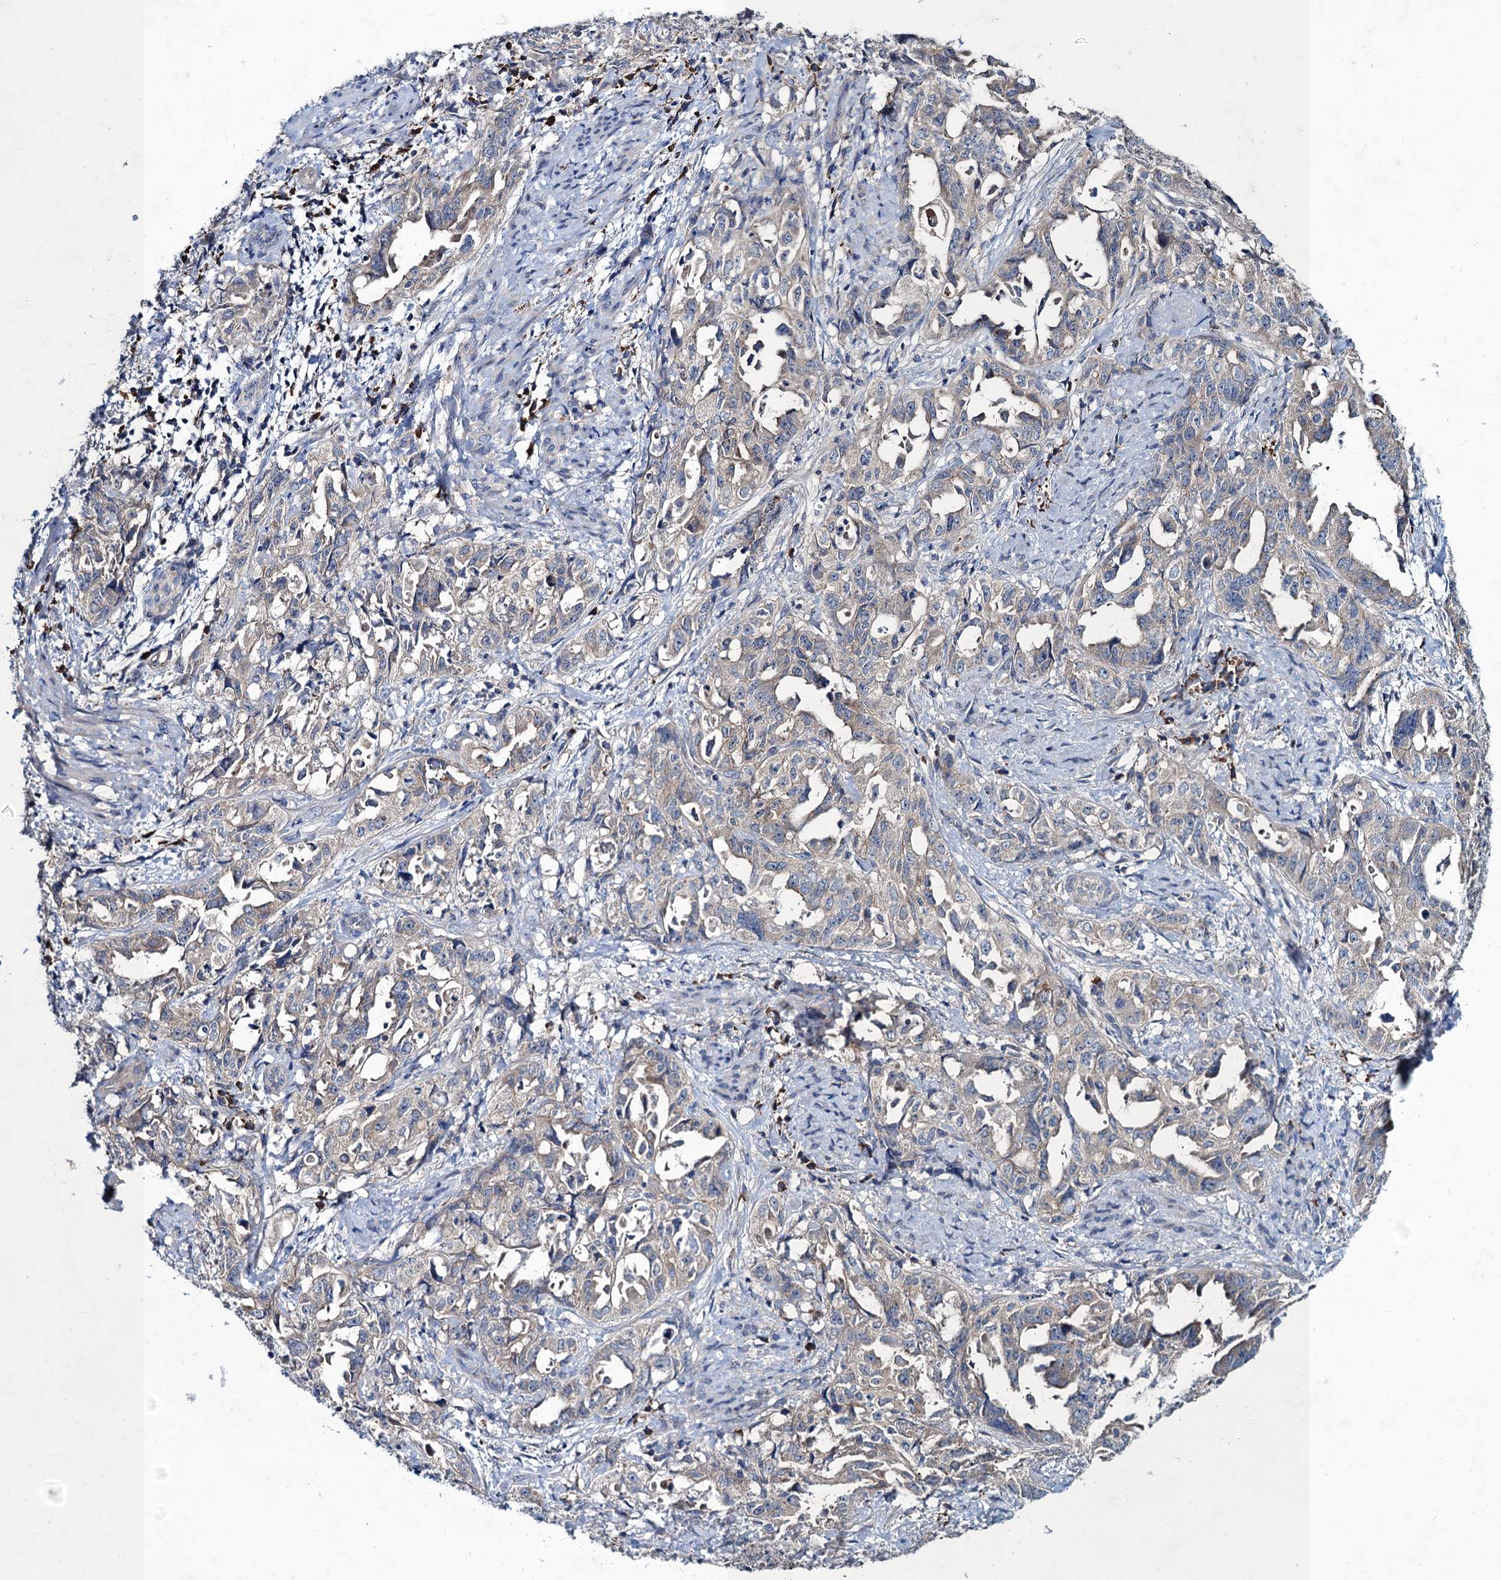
{"staining": {"intensity": "negative", "quantity": "none", "location": "none"}, "tissue": "endometrial cancer", "cell_type": "Tumor cells", "image_type": "cancer", "snomed": [{"axis": "morphology", "description": "Adenocarcinoma, NOS"}, {"axis": "topography", "description": "Endometrium"}], "caption": "Tumor cells show no significant staining in endometrial cancer (adenocarcinoma).", "gene": "SNAP29", "patient": {"sex": "female", "age": 65}}